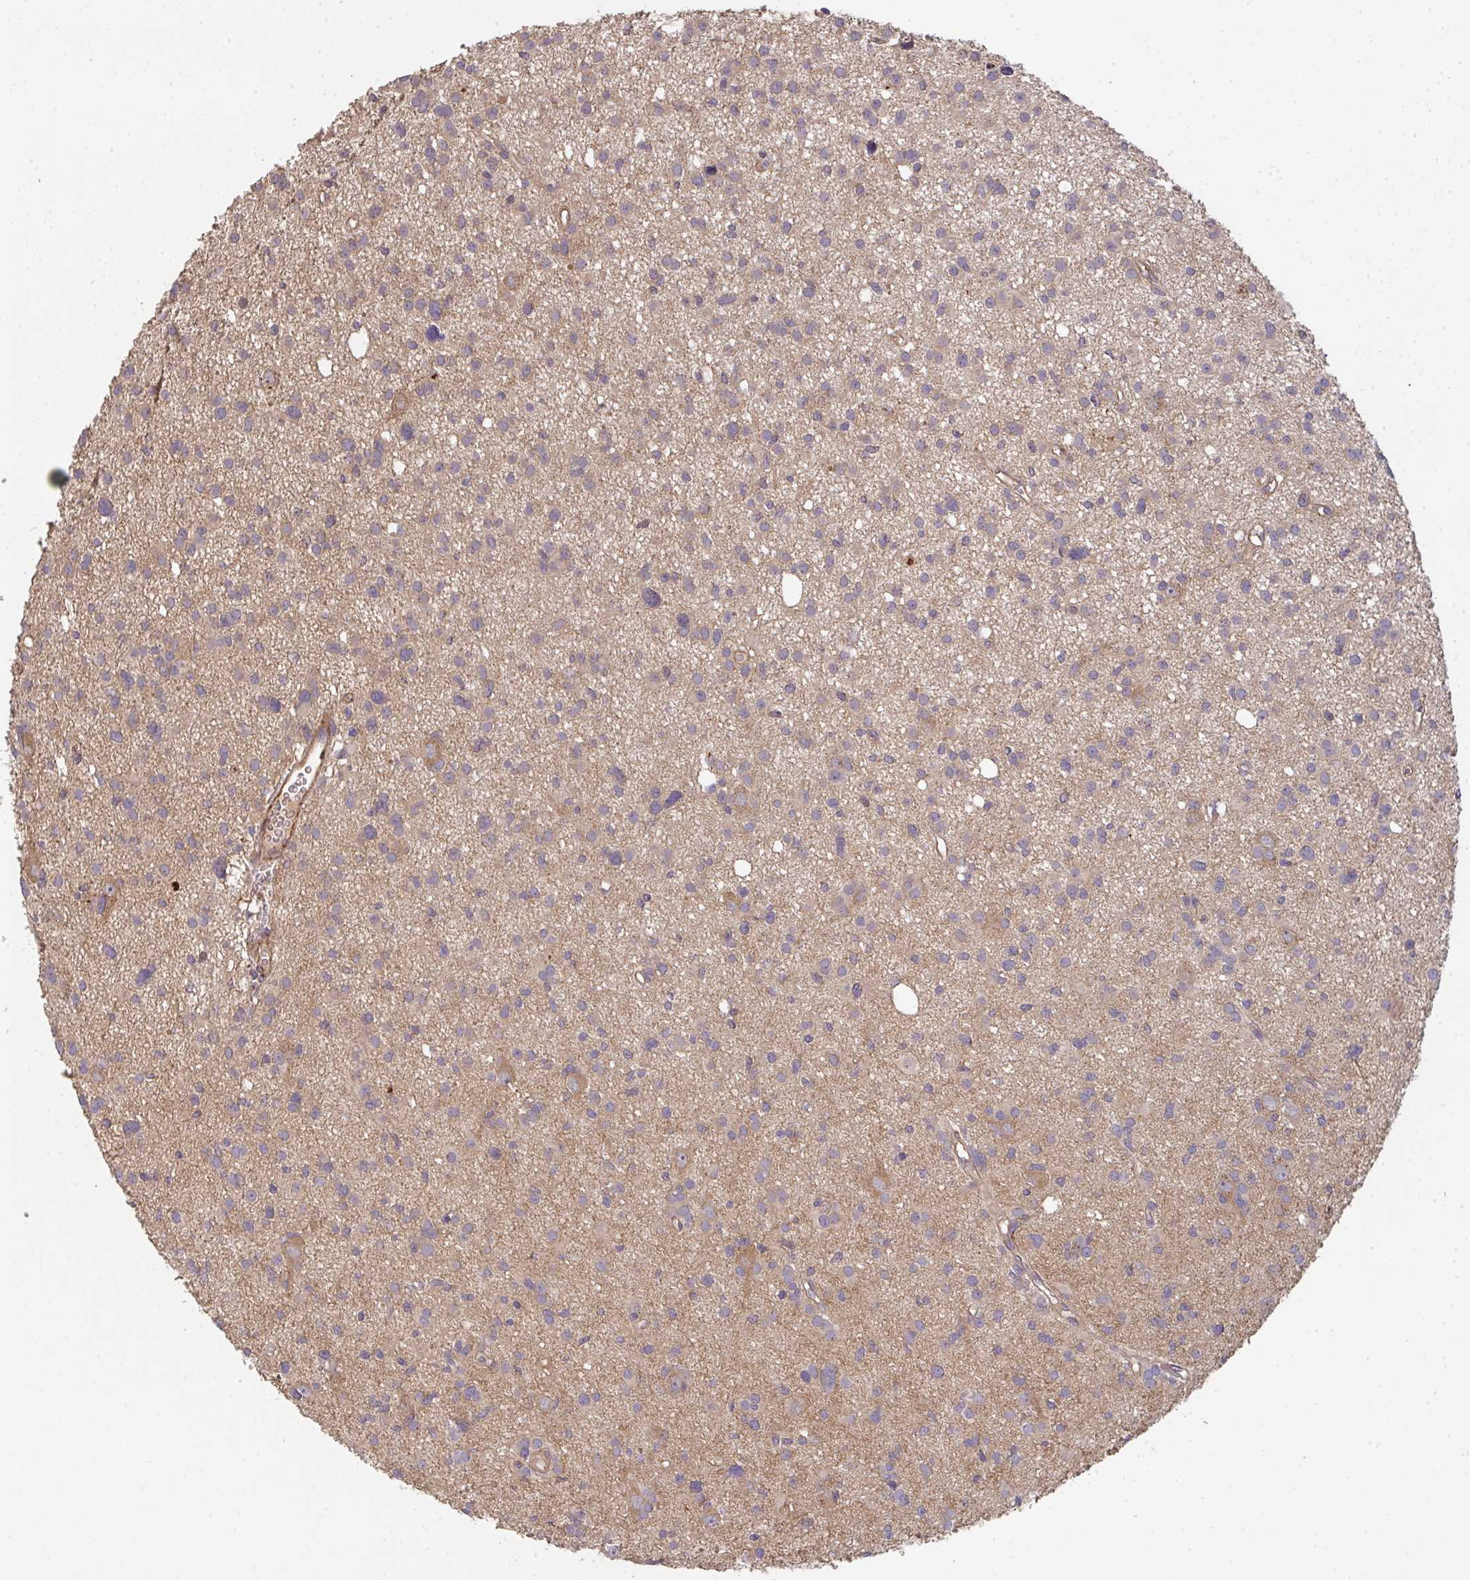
{"staining": {"intensity": "negative", "quantity": "none", "location": "none"}, "tissue": "glioma", "cell_type": "Tumor cells", "image_type": "cancer", "snomed": [{"axis": "morphology", "description": "Glioma, malignant, High grade"}, {"axis": "topography", "description": "Brain"}], "caption": "This is an immunohistochemistry micrograph of human malignant high-grade glioma. There is no expression in tumor cells.", "gene": "TNMD", "patient": {"sex": "male", "age": 23}}